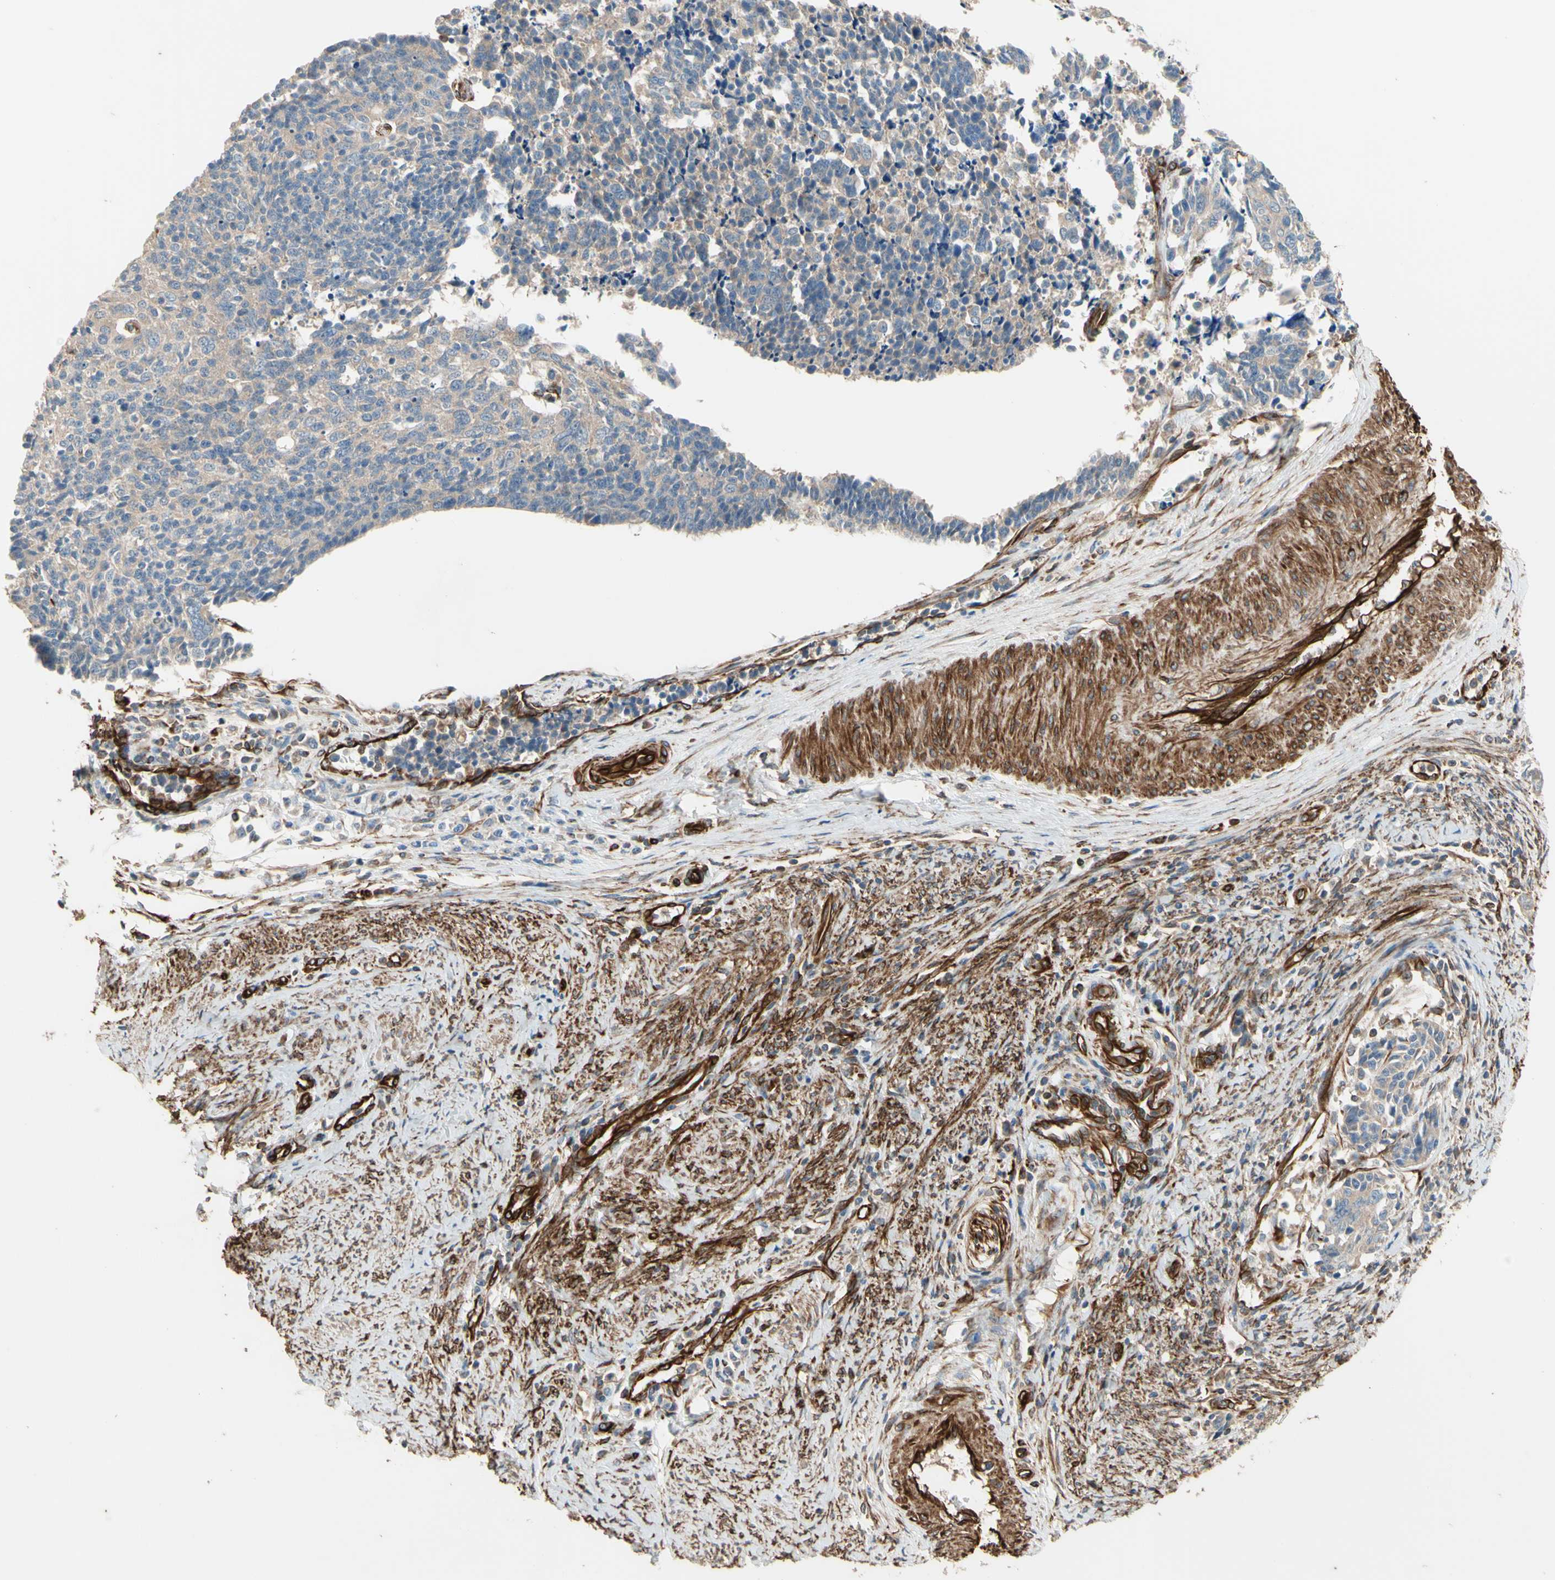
{"staining": {"intensity": "weak", "quantity": "25%-75%", "location": "cytoplasmic/membranous"}, "tissue": "cervical cancer", "cell_type": "Tumor cells", "image_type": "cancer", "snomed": [{"axis": "morphology", "description": "Normal tissue, NOS"}, {"axis": "morphology", "description": "Squamous cell carcinoma, NOS"}, {"axis": "topography", "description": "Cervix"}], "caption": "This is a micrograph of IHC staining of squamous cell carcinoma (cervical), which shows weak positivity in the cytoplasmic/membranous of tumor cells.", "gene": "TRAF2", "patient": {"sex": "female", "age": 35}}